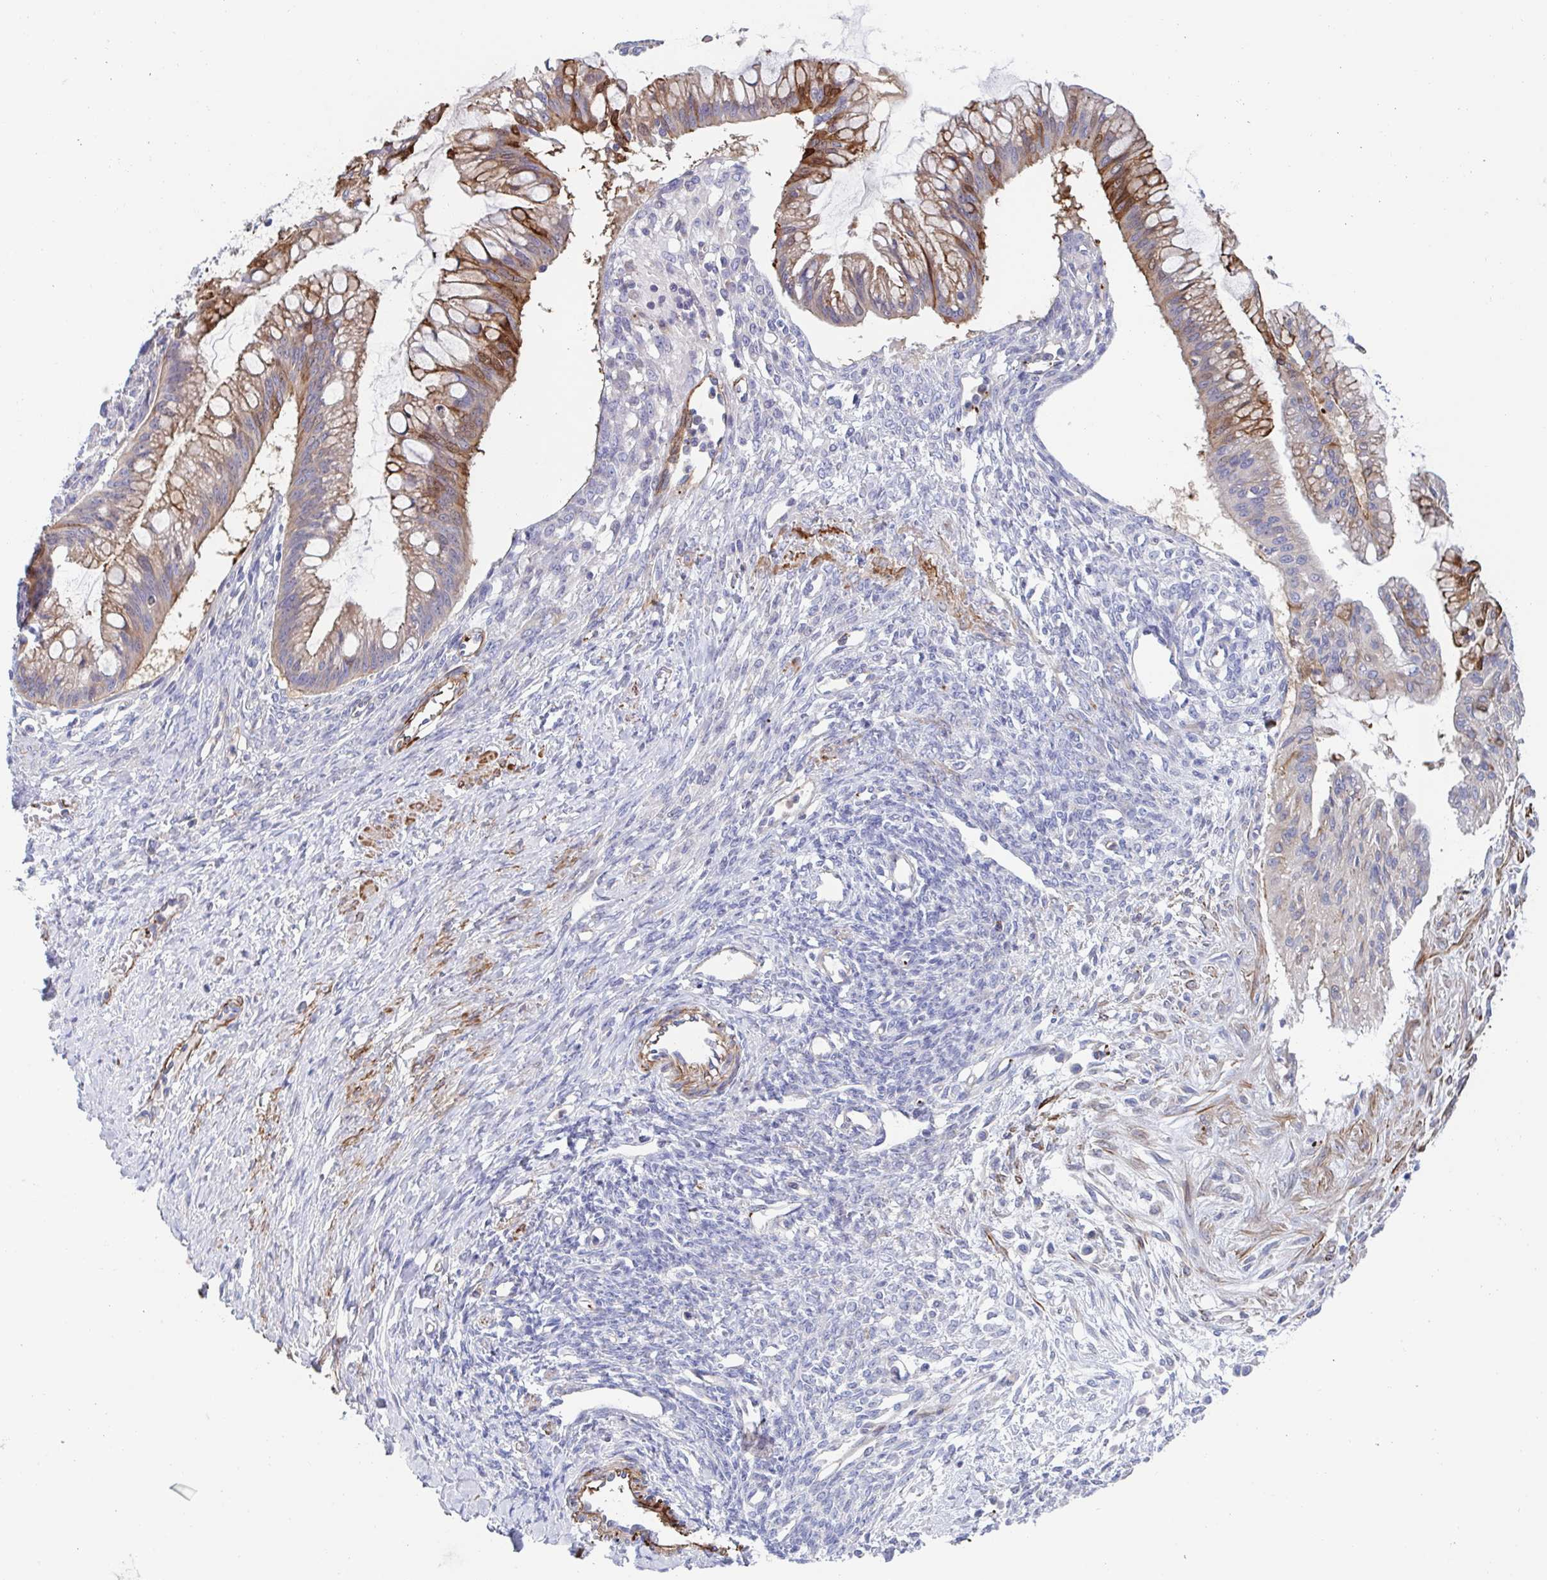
{"staining": {"intensity": "moderate", "quantity": "25%-75%", "location": "cytoplasmic/membranous"}, "tissue": "ovarian cancer", "cell_type": "Tumor cells", "image_type": "cancer", "snomed": [{"axis": "morphology", "description": "Cystadenocarcinoma, mucinous, NOS"}, {"axis": "topography", "description": "Ovary"}], "caption": "Immunohistochemistry photomicrograph of ovarian mucinous cystadenocarcinoma stained for a protein (brown), which reveals medium levels of moderate cytoplasmic/membranous staining in about 25%-75% of tumor cells.", "gene": "KLC3", "patient": {"sex": "female", "age": 73}}